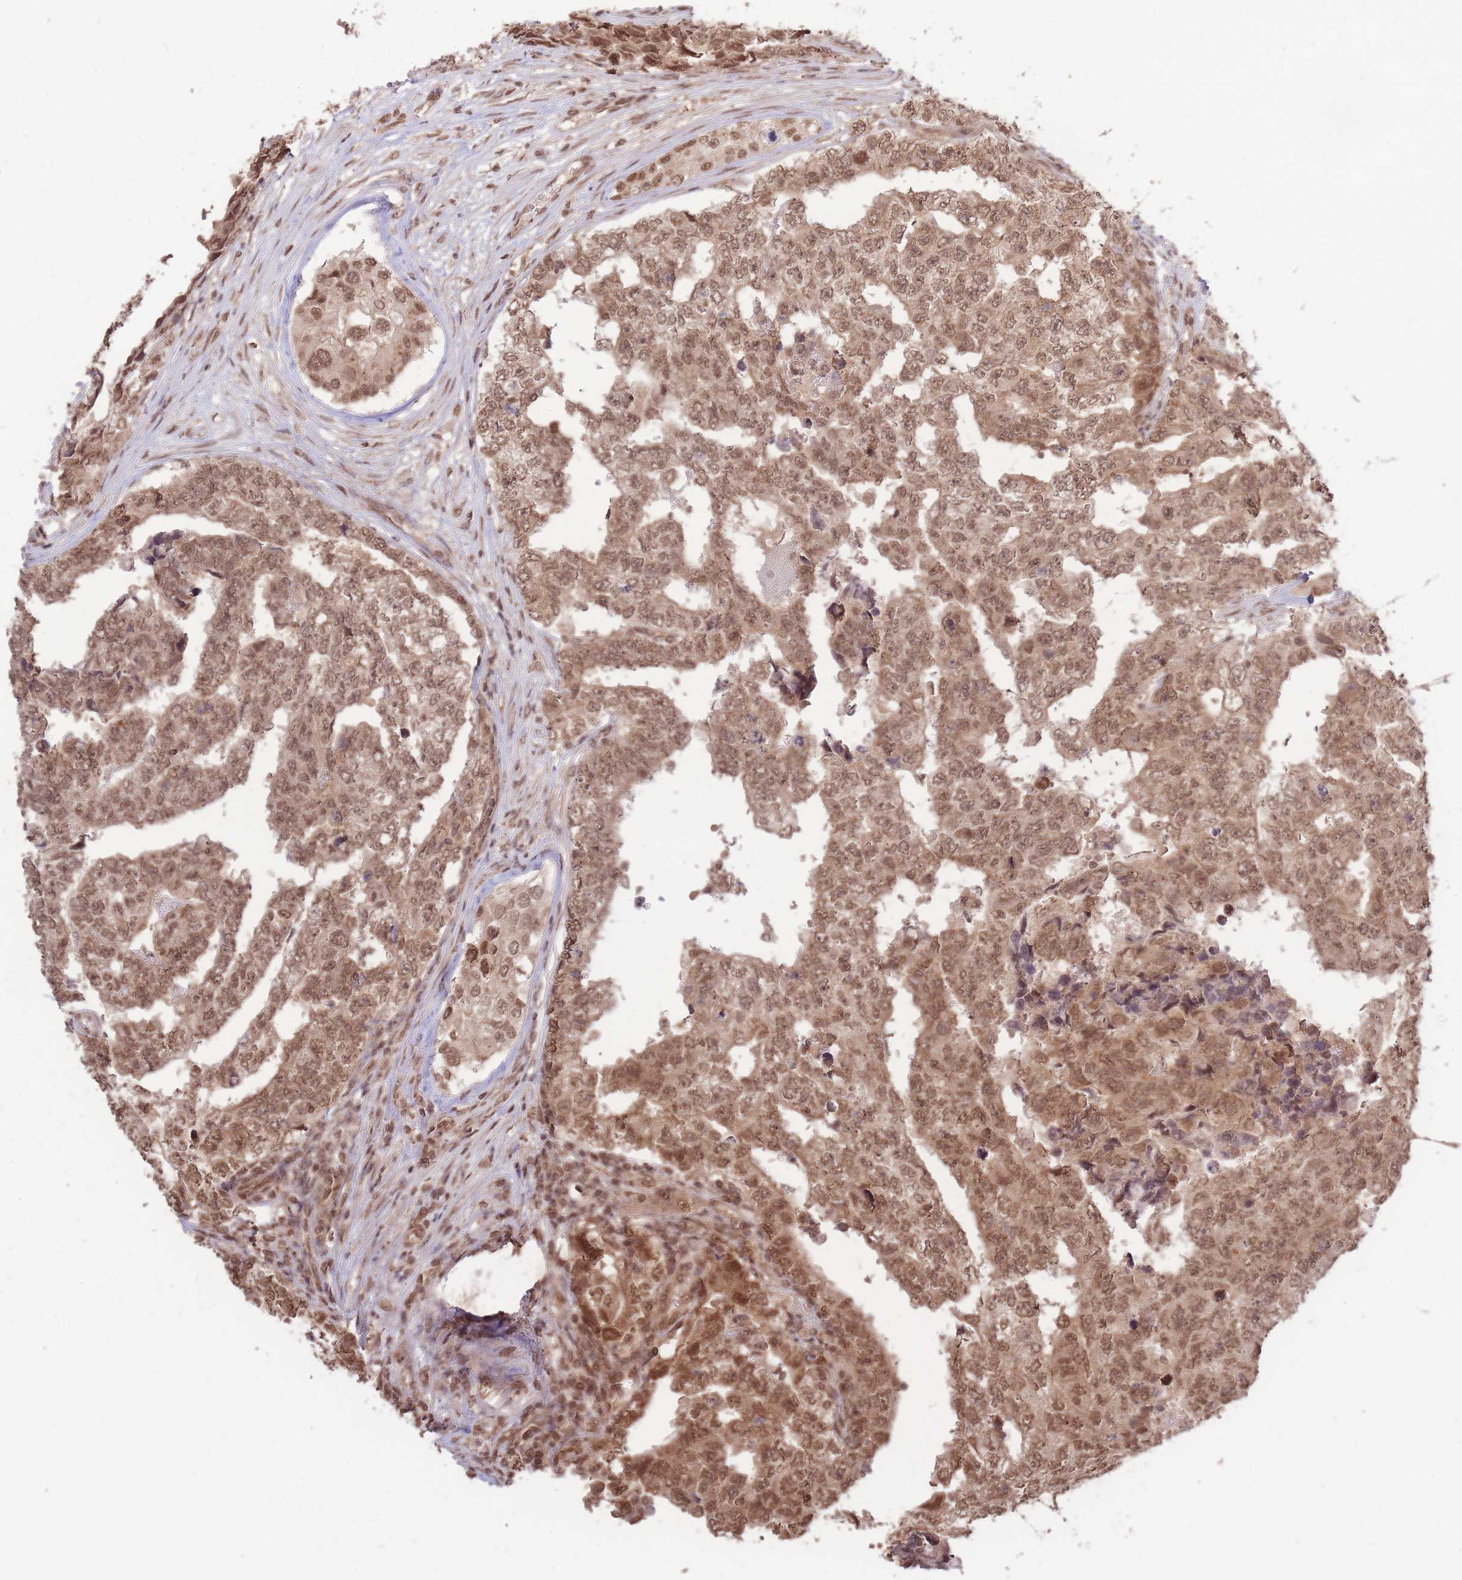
{"staining": {"intensity": "moderate", "quantity": ">75%", "location": "cytoplasmic/membranous,nuclear"}, "tissue": "testis cancer", "cell_type": "Tumor cells", "image_type": "cancer", "snomed": [{"axis": "morphology", "description": "Carcinoma, Embryonal, NOS"}, {"axis": "topography", "description": "Testis"}], "caption": "Brown immunohistochemical staining in human embryonal carcinoma (testis) shows moderate cytoplasmic/membranous and nuclear staining in approximately >75% of tumor cells.", "gene": "SRA1", "patient": {"sex": "male", "age": 25}}